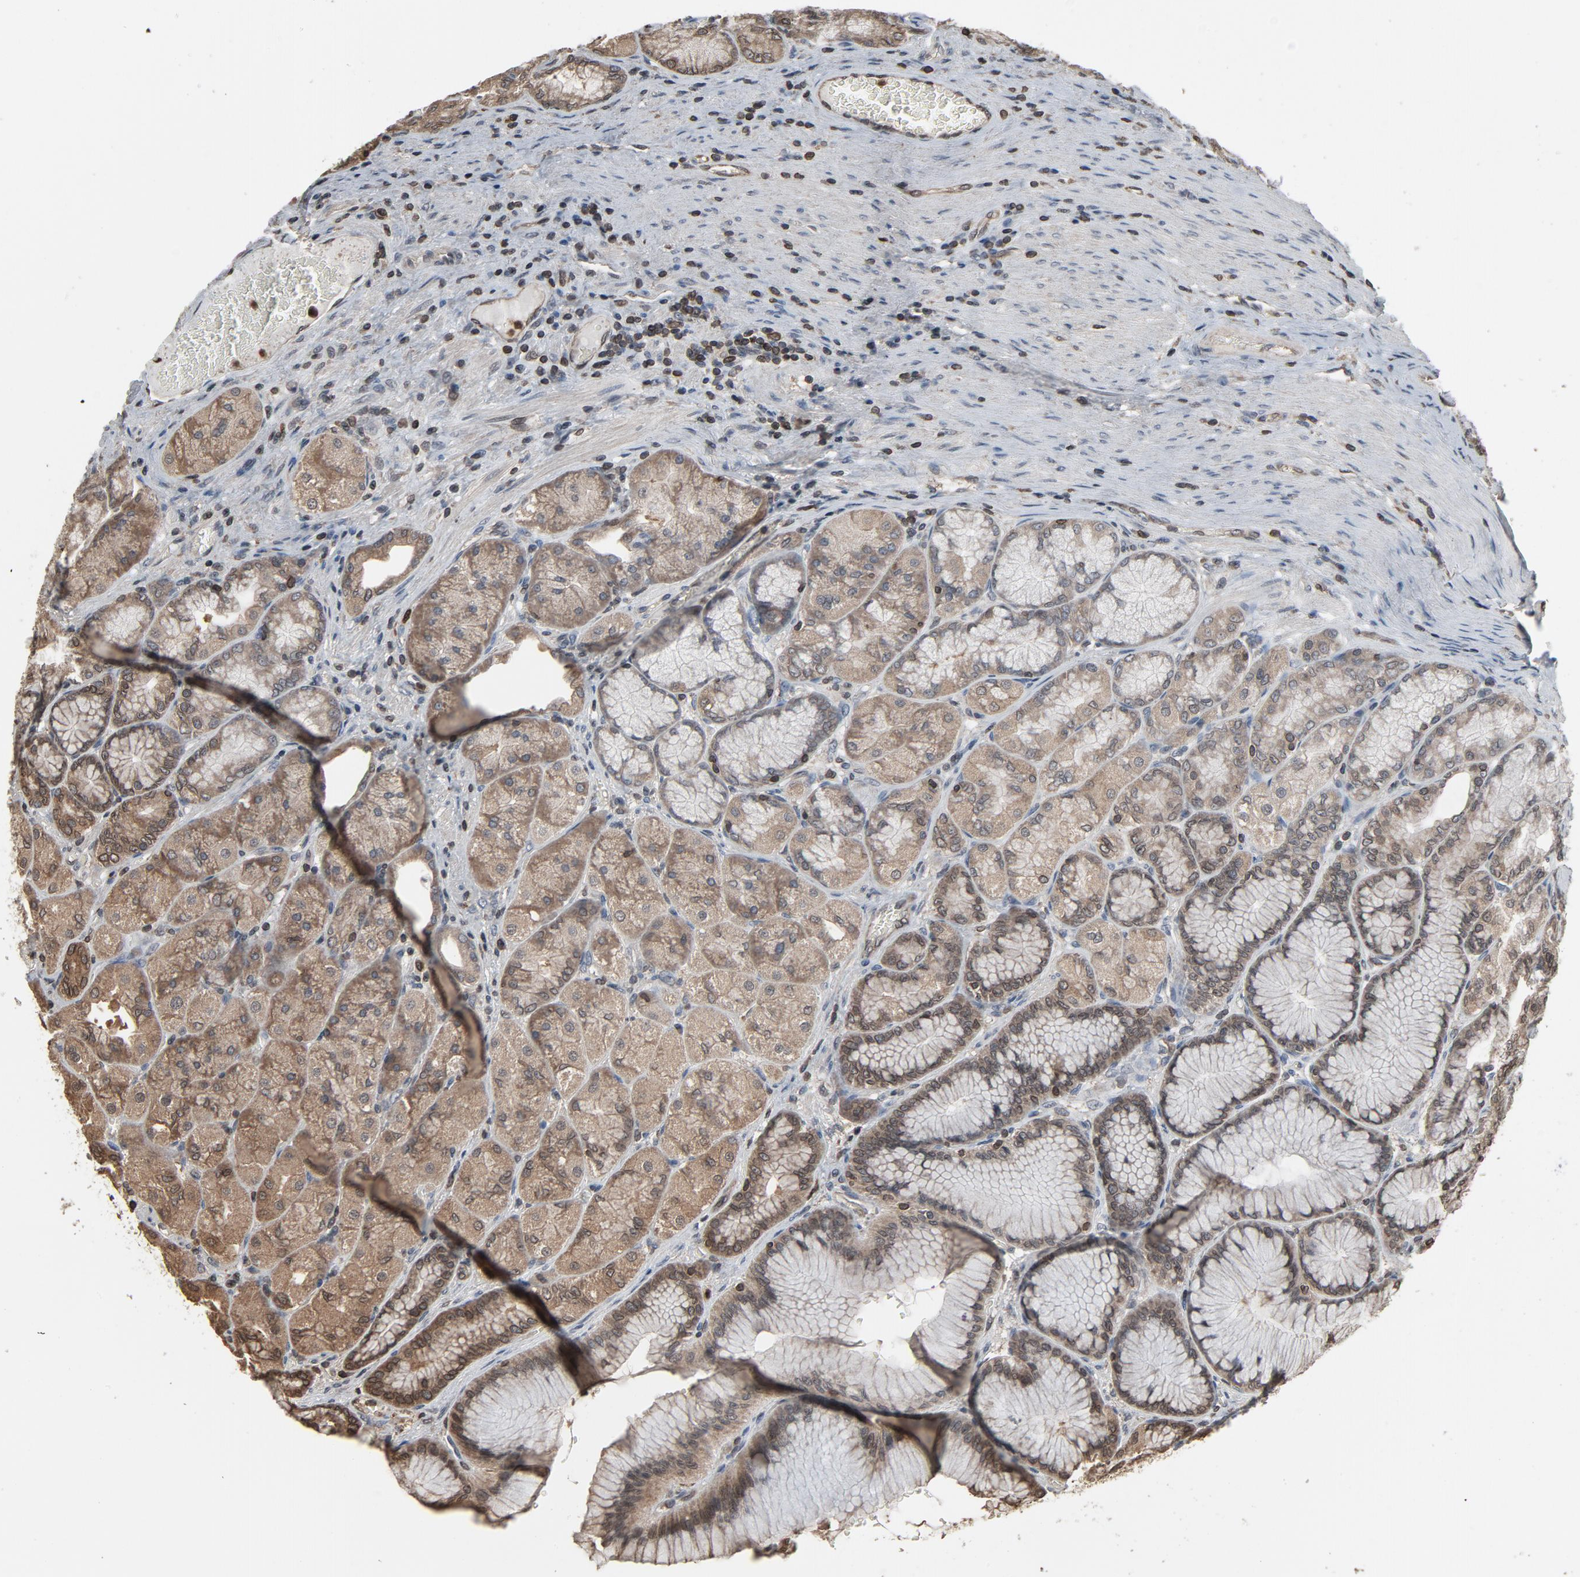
{"staining": {"intensity": "moderate", "quantity": "<25%", "location": "cytoplasmic/membranous,nuclear"}, "tissue": "stomach", "cell_type": "Glandular cells", "image_type": "normal", "snomed": [{"axis": "morphology", "description": "Normal tissue, NOS"}, {"axis": "morphology", "description": "Adenocarcinoma, NOS"}, {"axis": "topography", "description": "Stomach"}, {"axis": "topography", "description": "Stomach, lower"}], "caption": "Immunohistochemical staining of normal human stomach displays moderate cytoplasmic/membranous,nuclear protein expression in about <25% of glandular cells.", "gene": "UBE2D1", "patient": {"sex": "female", "age": 65}}